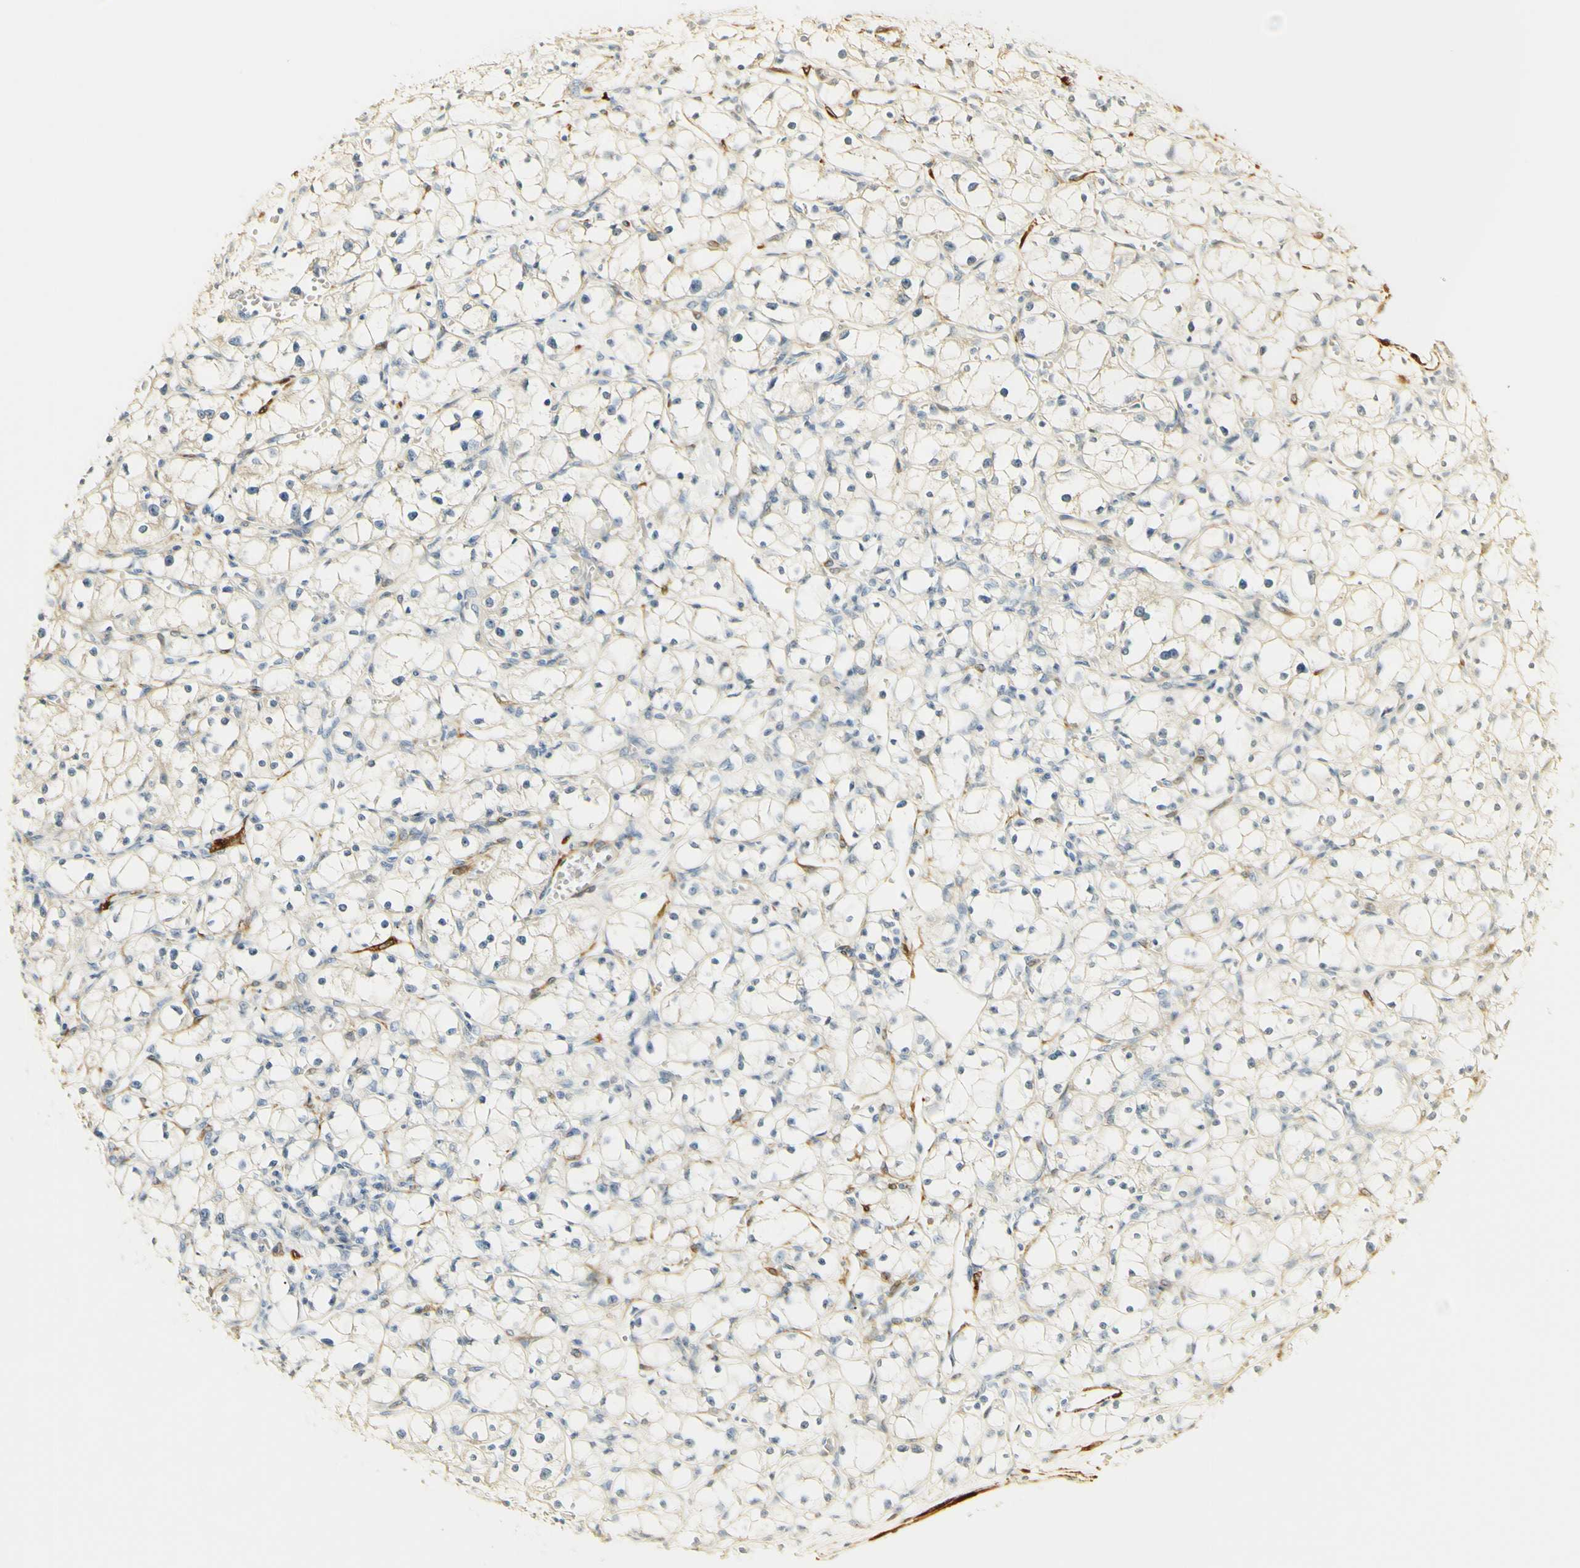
{"staining": {"intensity": "weak", "quantity": "<25%", "location": "cytoplasmic/membranous"}, "tissue": "renal cancer", "cell_type": "Tumor cells", "image_type": "cancer", "snomed": [{"axis": "morphology", "description": "Adenocarcinoma, NOS"}, {"axis": "topography", "description": "Kidney"}], "caption": "Human renal cancer stained for a protein using immunohistochemistry (IHC) exhibits no positivity in tumor cells.", "gene": "FMO3", "patient": {"sex": "male", "age": 56}}